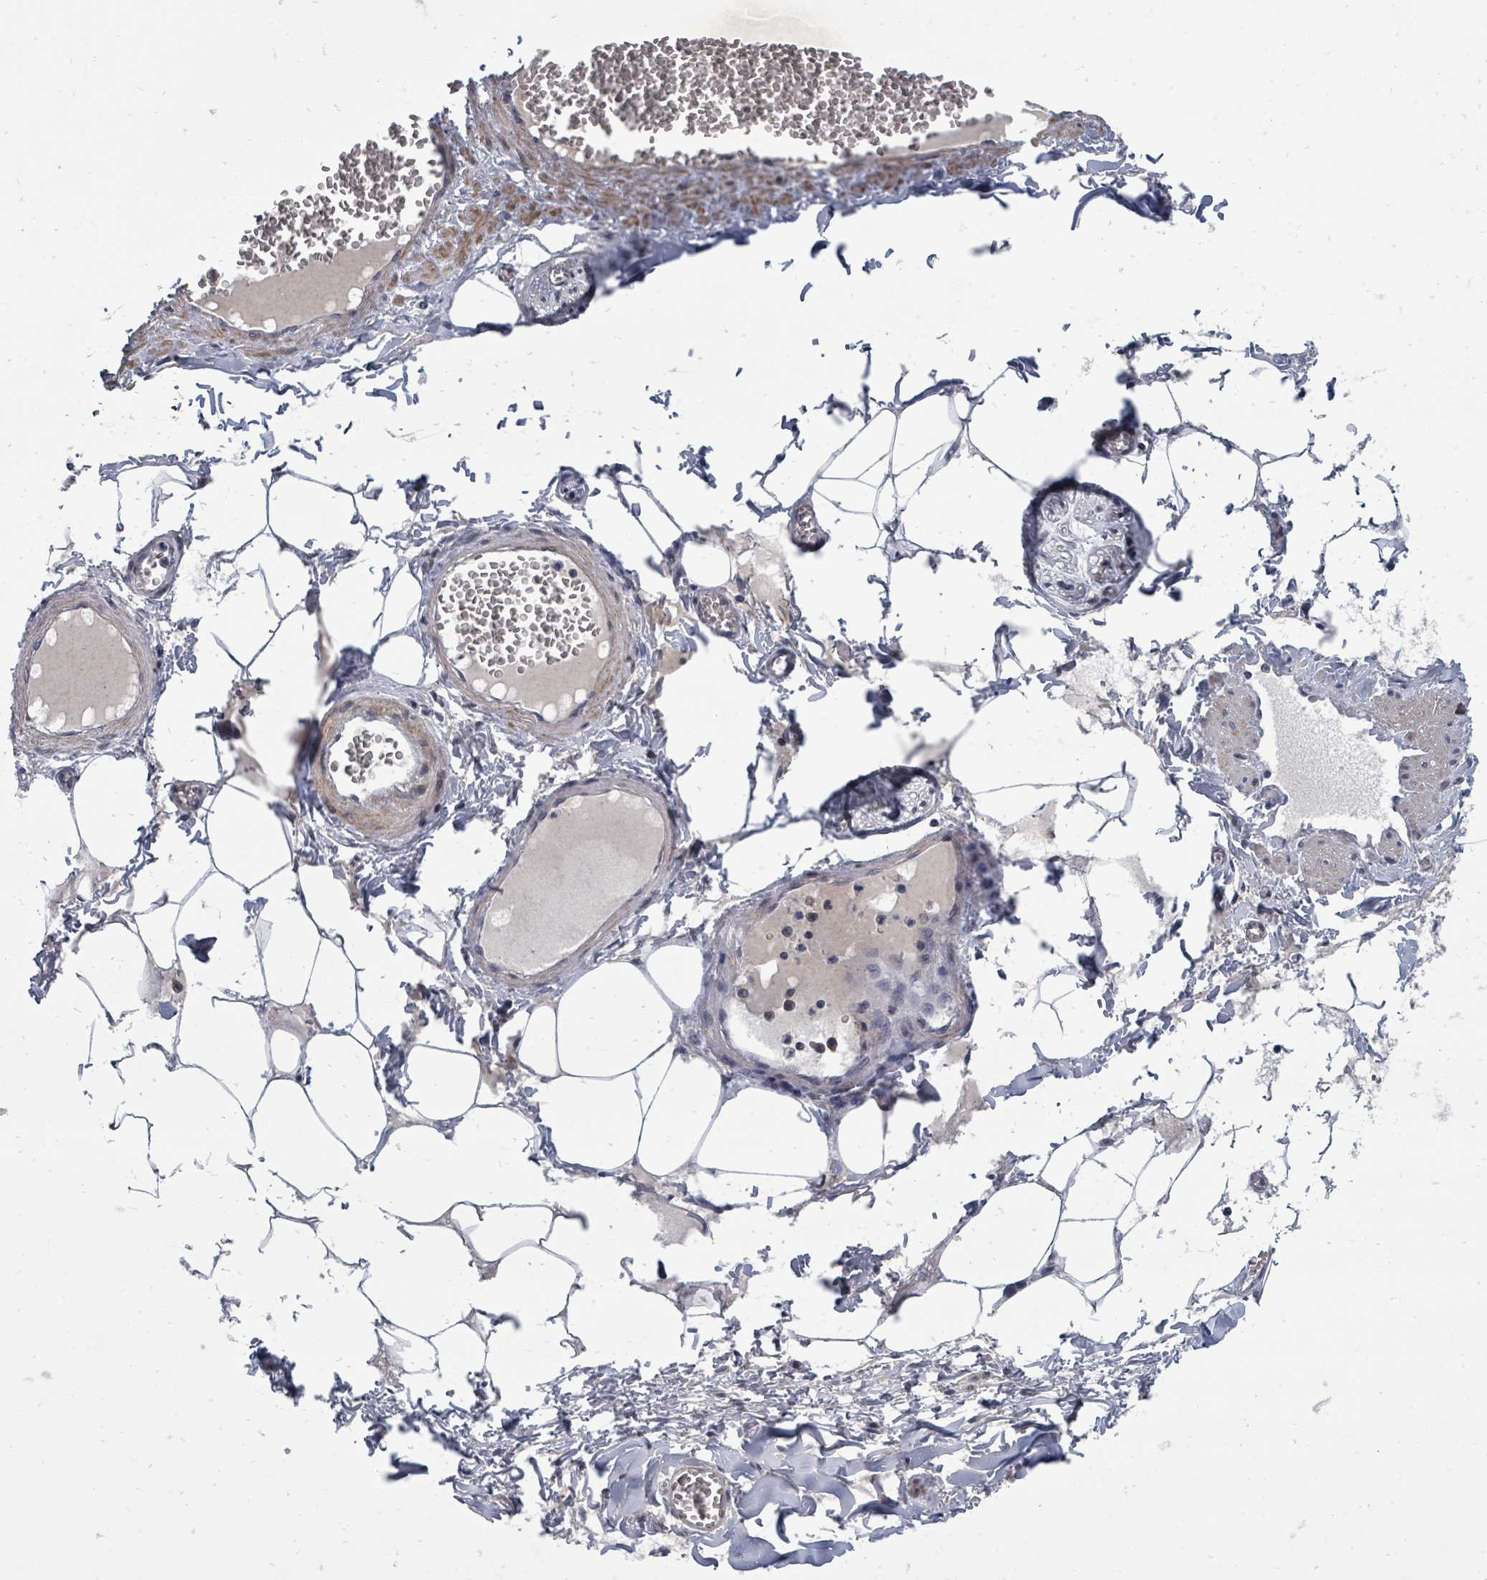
{"staining": {"intensity": "negative", "quantity": "none", "location": "none"}, "tissue": "adipose tissue", "cell_type": "Adipocytes", "image_type": "normal", "snomed": [{"axis": "morphology", "description": "Normal tissue, NOS"}, {"axis": "topography", "description": "Soft tissue"}, {"axis": "topography", "description": "Adipose tissue"}, {"axis": "topography", "description": "Vascular tissue"}, {"axis": "topography", "description": "Peripheral nerve tissue"}], "caption": "Immunohistochemical staining of benign human adipose tissue exhibits no significant staining in adipocytes.", "gene": "MAGOHB", "patient": {"sex": "male", "age": 46}}